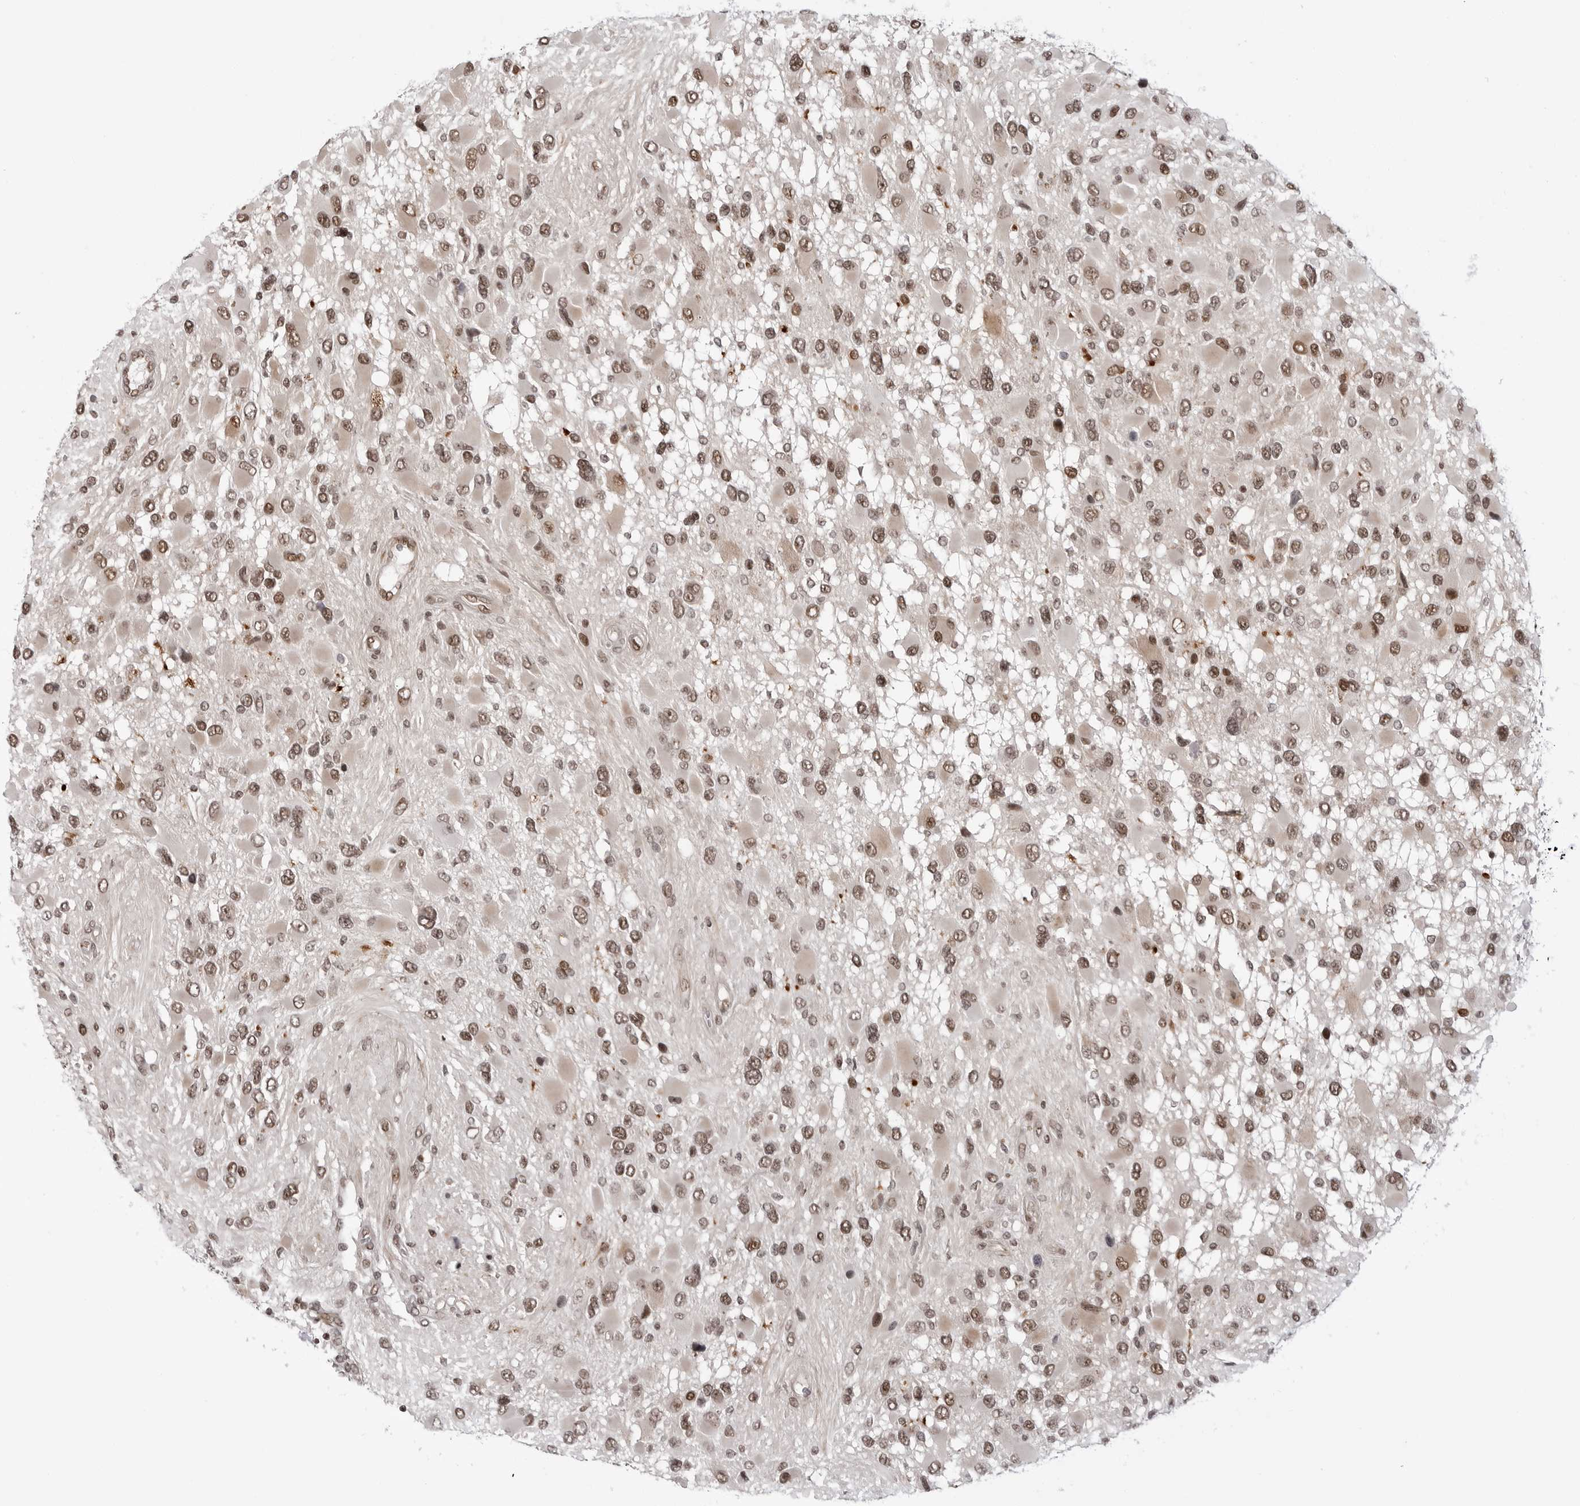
{"staining": {"intensity": "moderate", "quantity": ">75%", "location": "nuclear"}, "tissue": "glioma", "cell_type": "Tumor cells", "image_type": "cancer", "snomed": [{"axis": "morphology", "description": "Glioma, malignant, High grade"}, {"axis": "topography", "description": "Brain"}], "caption": "Glioma stained with a brown dye shows moderate nuclear positive positivity in about >75% of tumor cells.", "gene": "TRIM66", "patient": {"sex": "male", "age": 53}}